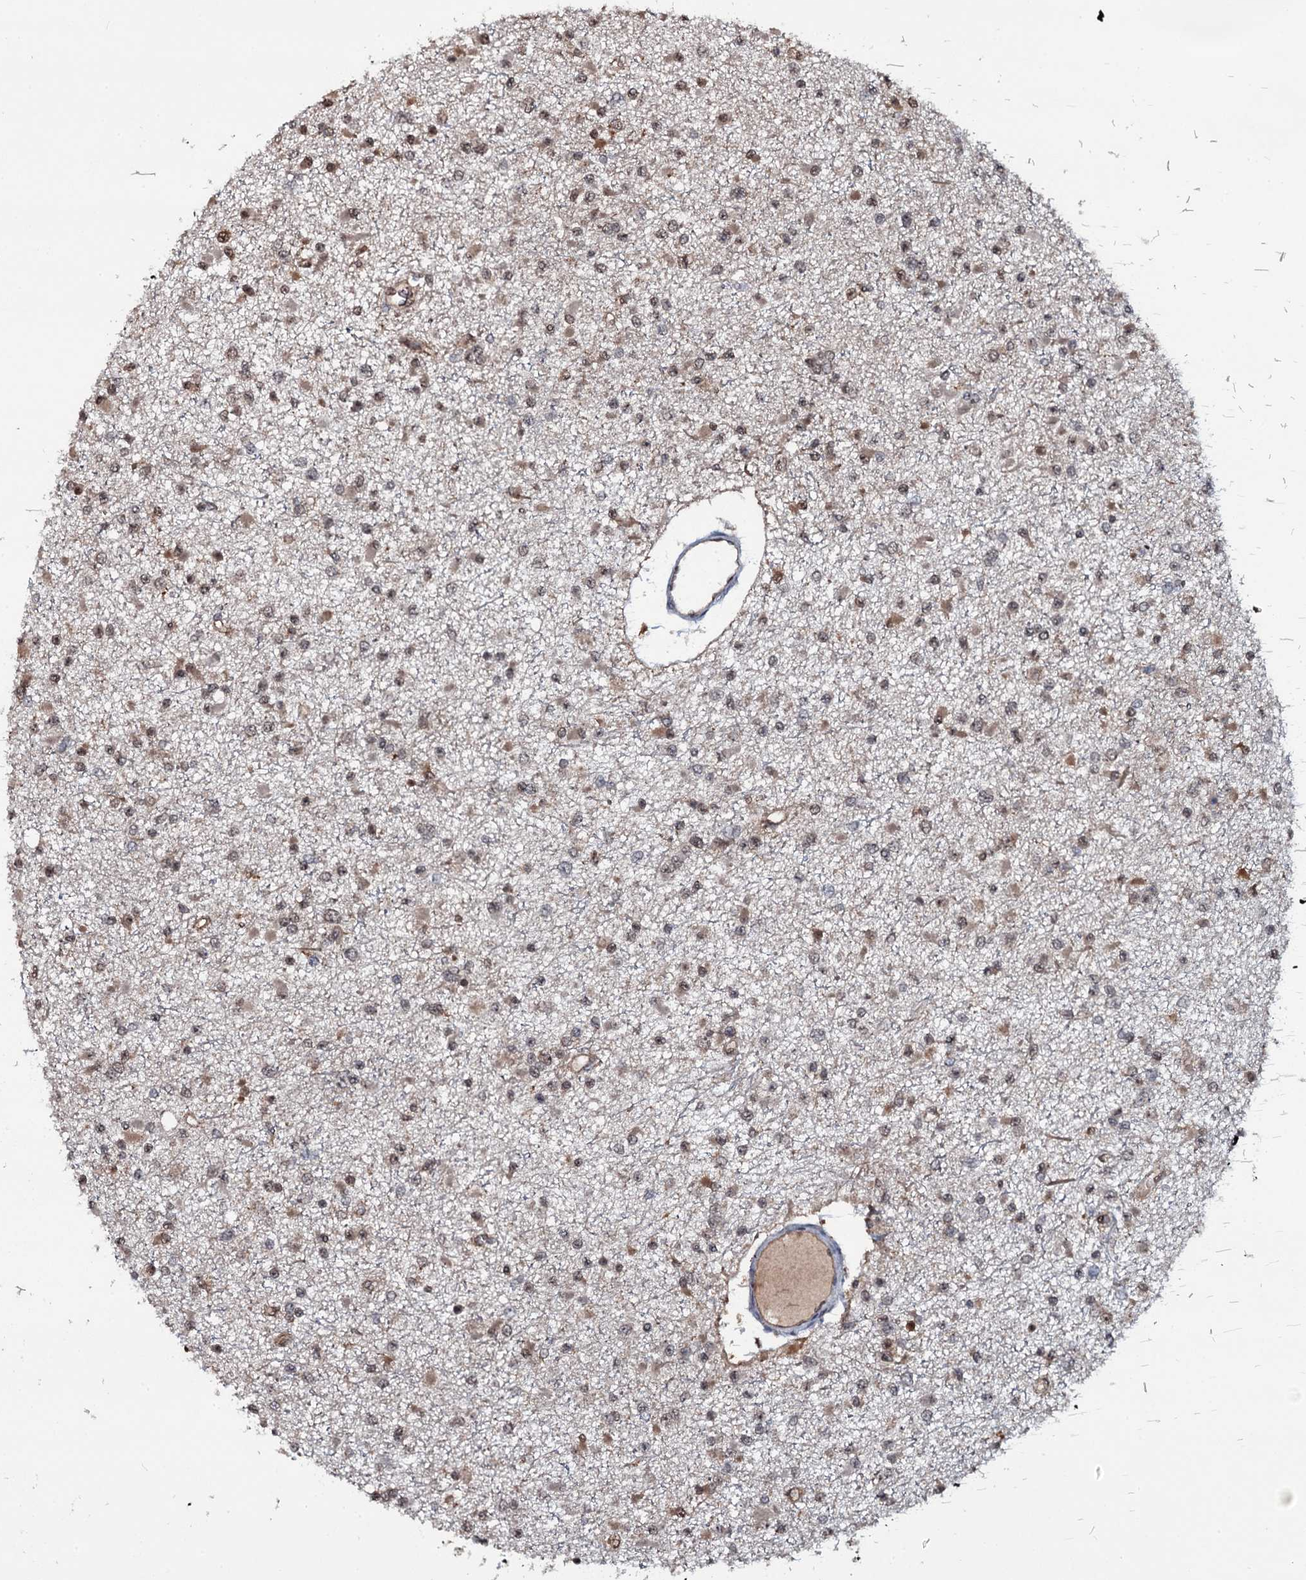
{"staining": {"intensity": "weak", "quantity": "25%-75%", "location": "cytoplasmic/membranous"}, "tissue": "glioma", "cell_type": "Tumor cells", "image_type": "cancer", "snomed": [{"axis": "morphology", "description": "Glioma, malignant, Low grade"}, {"axis": "topography", "description": "Brain"}], "caption": "This micrograph shows glioma stained with IHC to label a protein in brown. The cytoplasmic/membranous of tumor cells show weak positivity for the protein. Nuclei are counter-stained blue.", "gene": "HDDC3", "patient": {"sex": "female", "age": 22}}